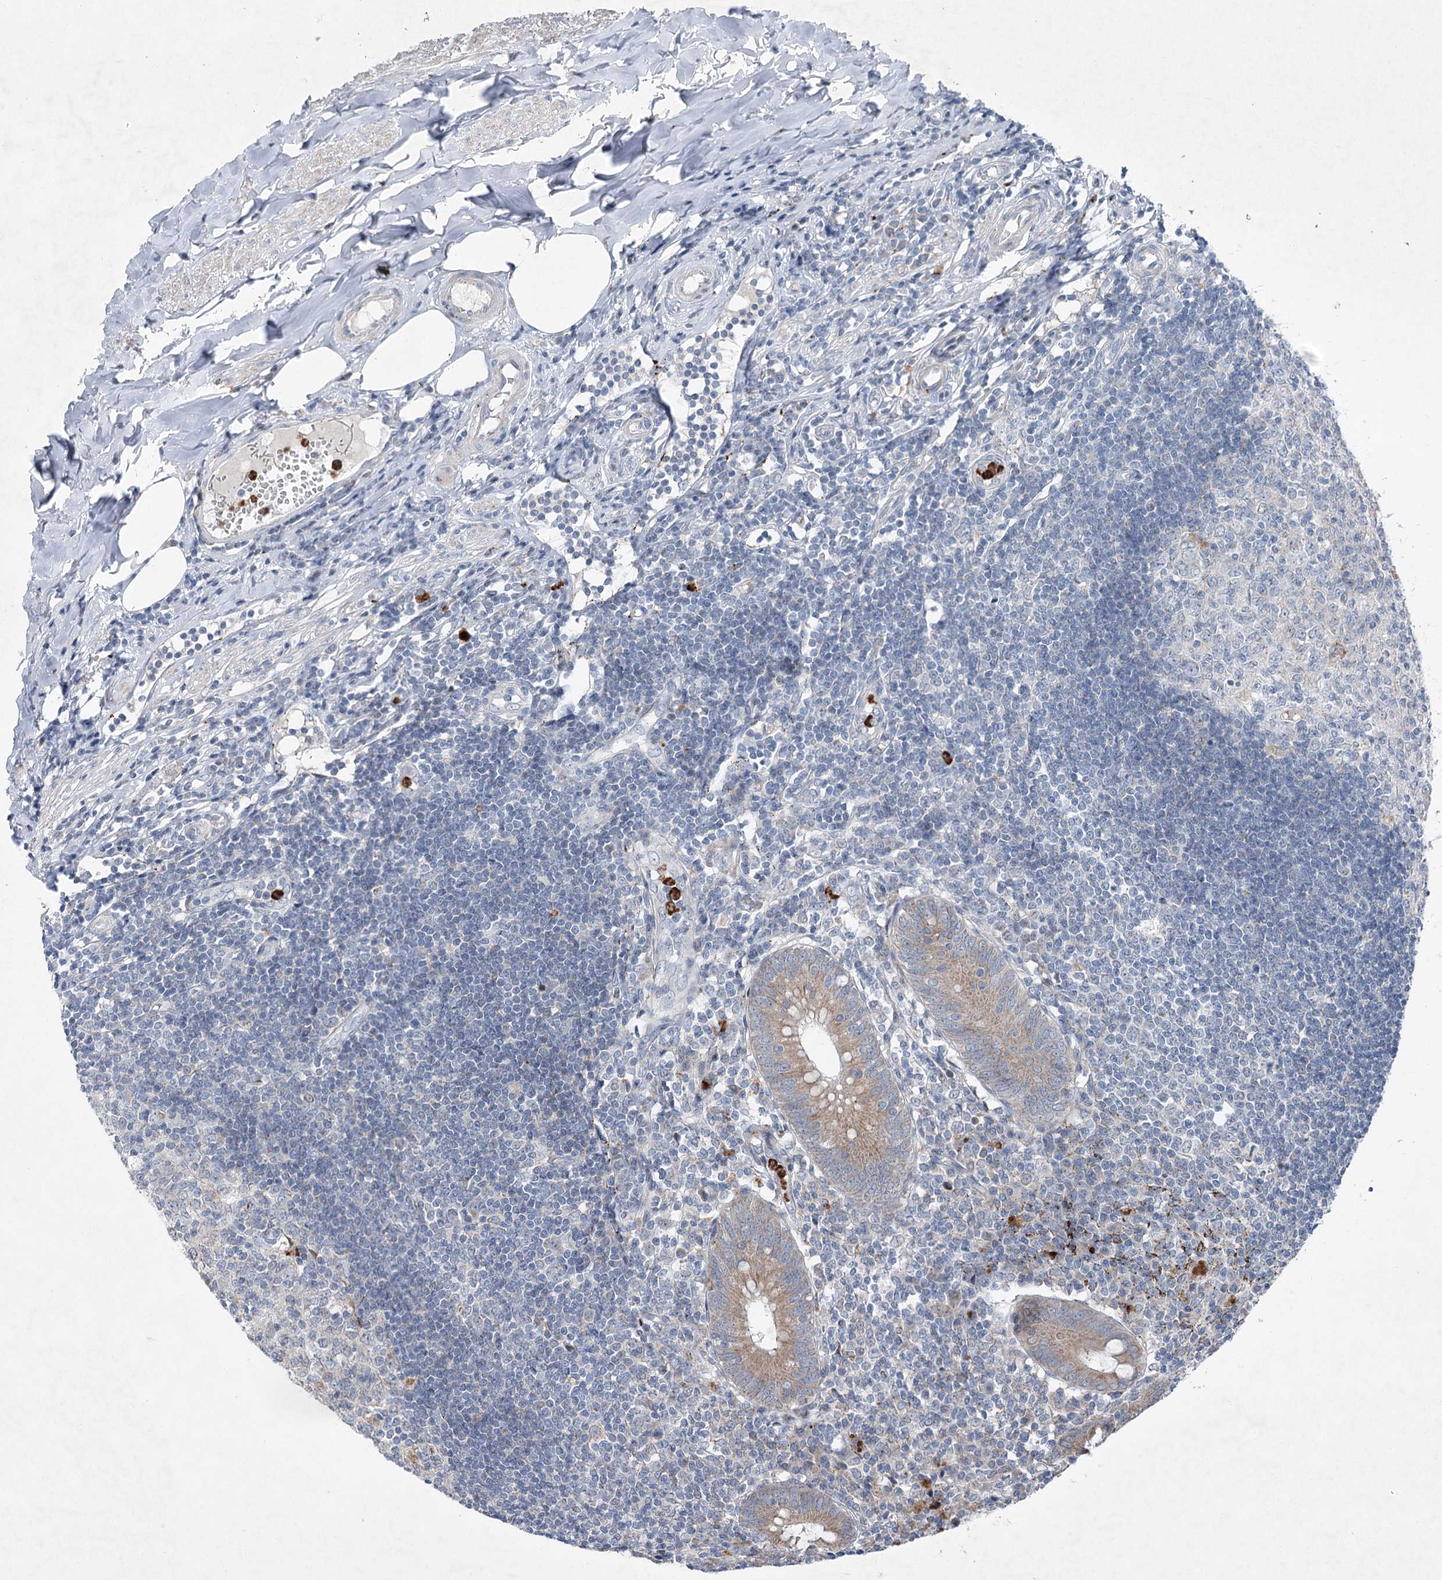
{"staining": {"intensity": "moderate", "quantity": ">75%", "location": "cytoplasmic/membranous"}, "tissue": "appendix", "cell_type": "Glandular cells", "image_type": "normal", "snomed": [{"axis": "morphology", "description": "Normal tissue, NOS"}, {"axis": "topography", "description": "Appendix"}], "caption": "The photomicrograph displays immunohistochemical staining of benign appendix. There is moderate cytoplasmic/membranous staining is seen in about >75% of glandular cells. Using DAB (3,3'-diaminobenzidine) (brown) and hematoxylin (blue) stains, captured at high magnification using brightfield microscopy.", "gene": "ENSG00000285330", "patient": {"sex": "female", "age": 54}}